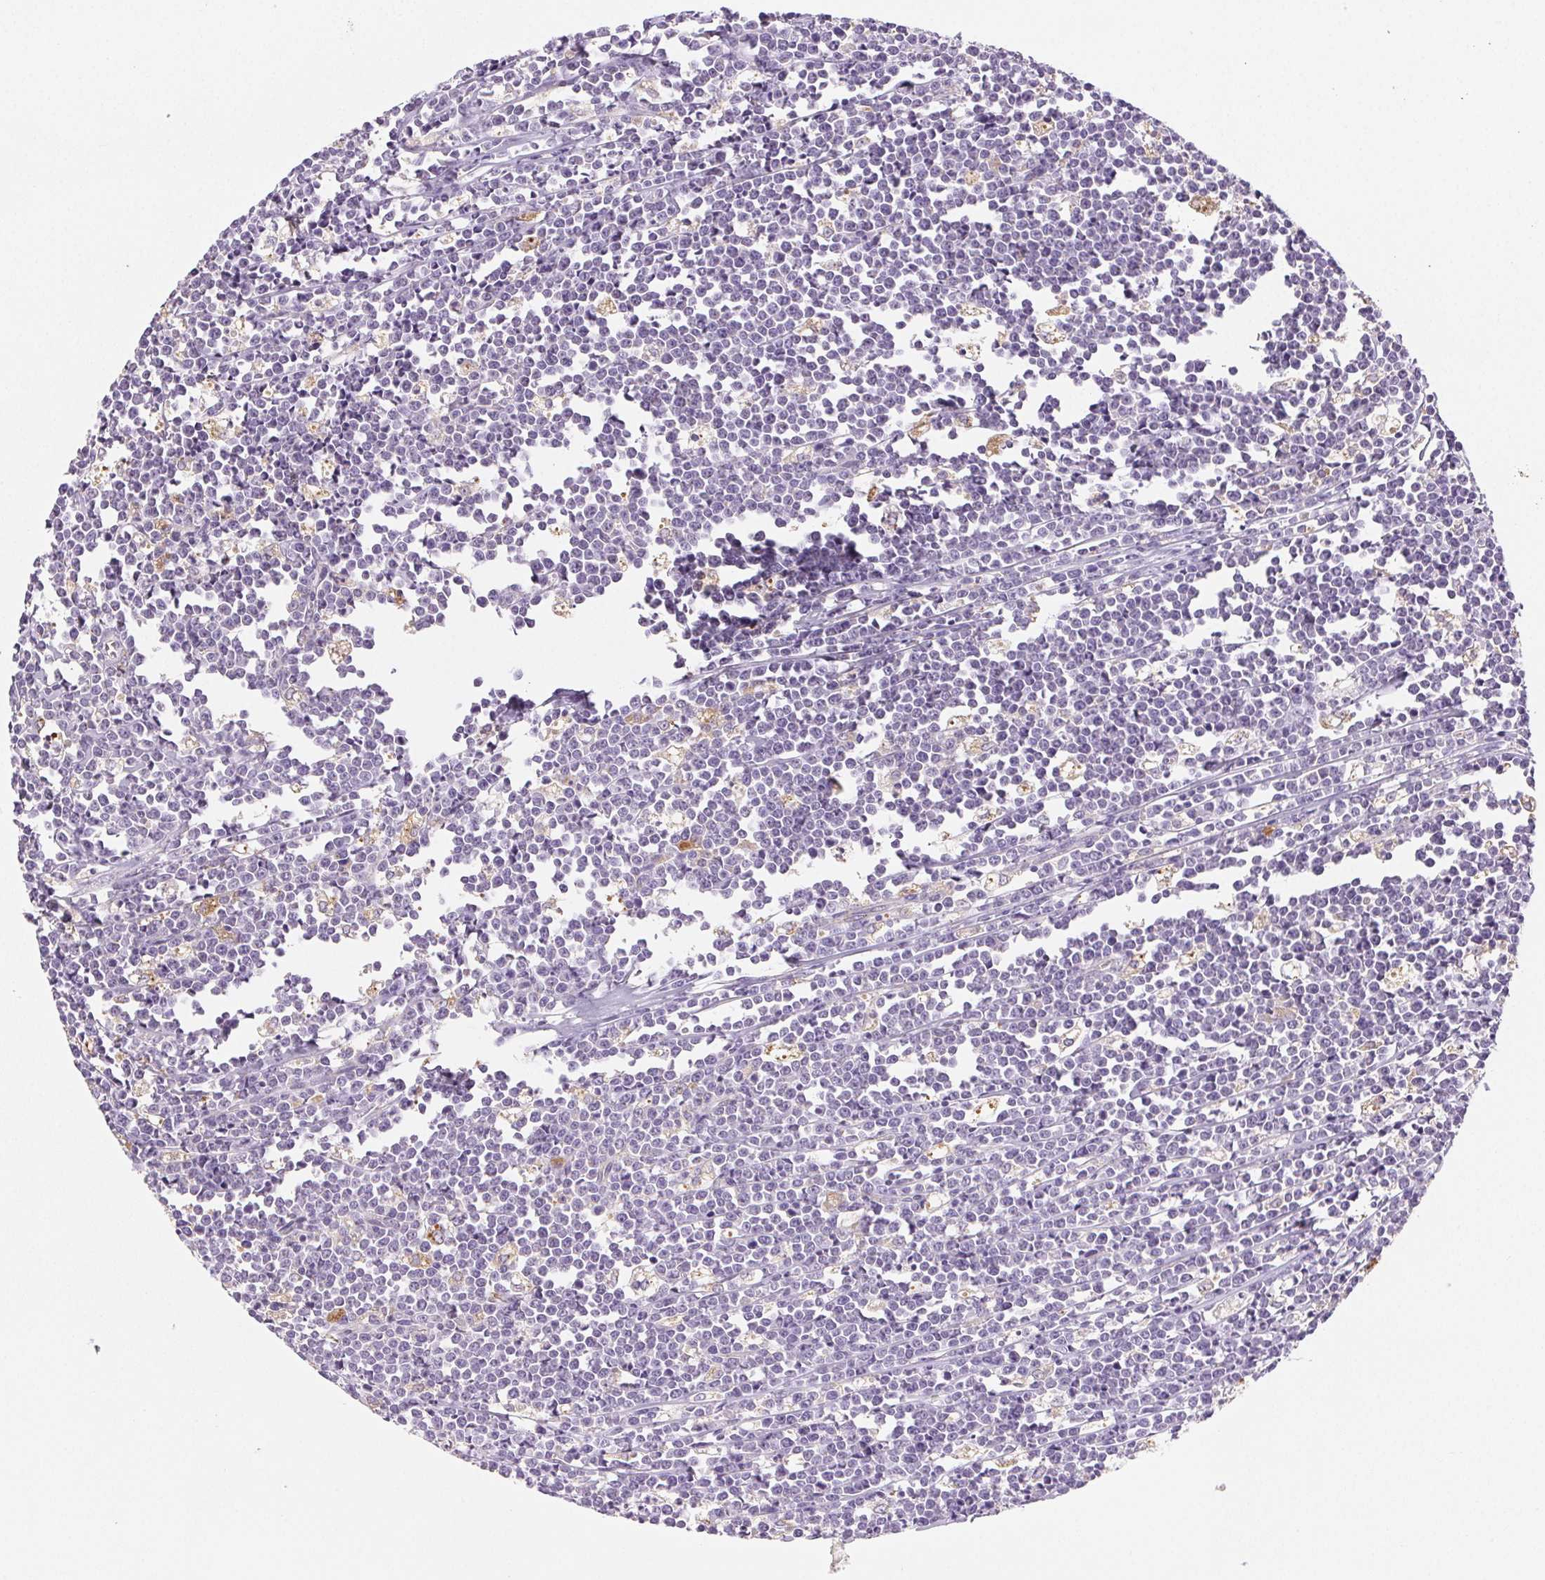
{"staining": {"intensity": "negative", "quantity": "none", "location": "none"}, "tissue": "lymphoma", "cell_type": "Tumor cells", "image_type": "cancer", "snomed": [{"axis": "morphology", "description": "Malignant lymphoma, non-Hodgkin's type, High grade"}, {"axis": "topography", "description": "Small intestine"}], "caption": "A histopathology image of lymphoma stained for a protein exhibits no brown staining in tumor cells.", "gene": "LIPA", "patient": {"sex": "female", "age": 56}}